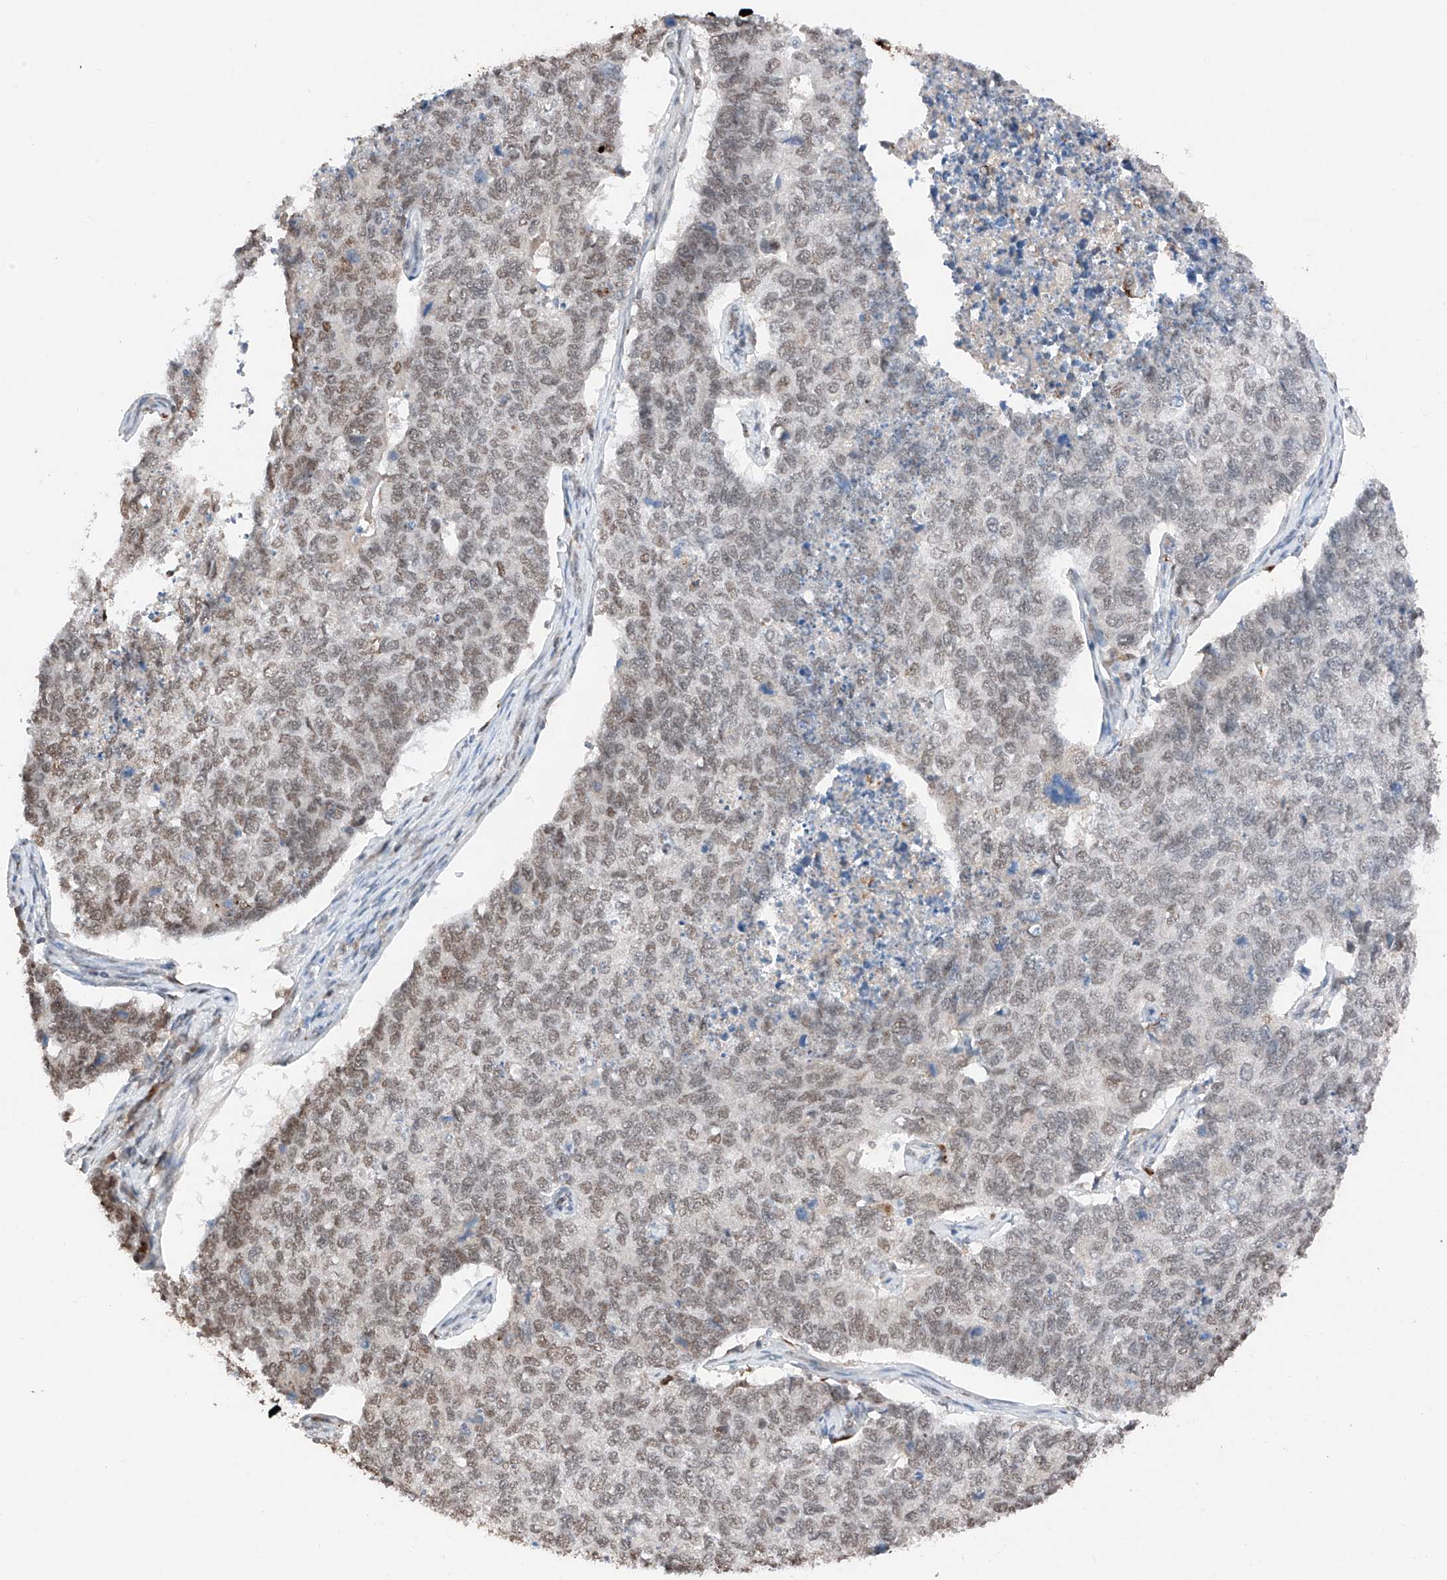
{"staining": {"intensity": "weak", "quantity": ">75%", "location": "nuclear"}, "tissue": "cervical cancer", "cell_type": "Tumor cells", "image_type": "cancer", "snomed": [{"axis": "morphology", "description": "Squamous cell carcinoma, NOS"}, {"axis": "topography", "description": "Cervix"}], "caption": "Immunohistochemistry (IHC) of human squamous cell carcinoma (cervical) displays low levels of weak nuclear staining in approximately >75% of tumor cells.", "gene": "TBX4", "patient": {"sex": "female", "age": 63}}